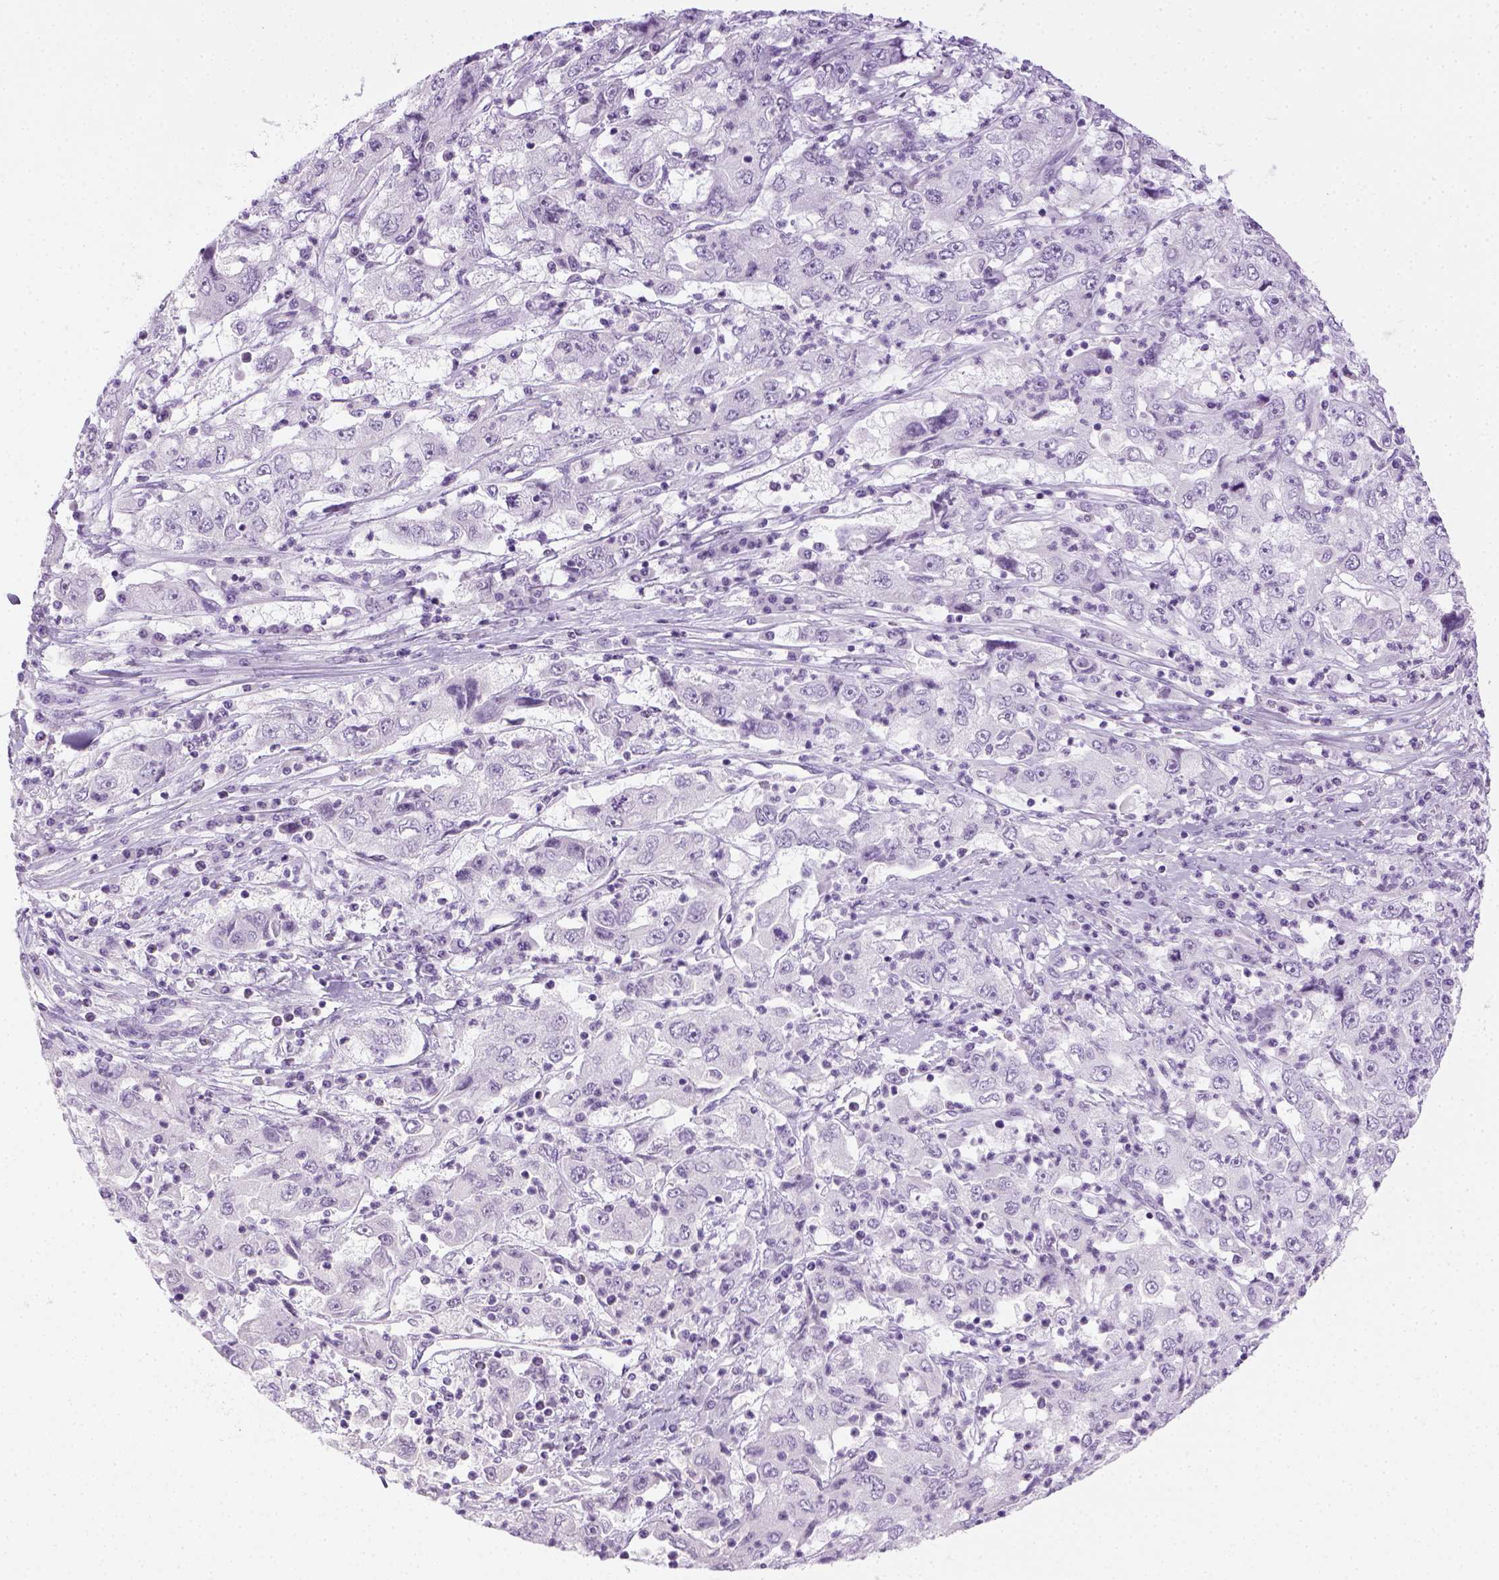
{"staining": {"intensity": "negative", "quantity": "none", "location": "none"}, "tissue": "cervical cancer", "cell_type": "Tumor cells", "image_type": "cancer", "snomed": [{"axis": "morphology", "description": "Squamous cell carcinoma, NOS"}, {"axis": "topography", "description": "Cervix"}], "caption": "A high-resolution photomicrograph shows immunohistochemistry (IHC) staining of cervical cancer, which displays no significant positivity in tumor cells.", "gene": "LGSN", "patient": {"sex": "female", "age": 36}}